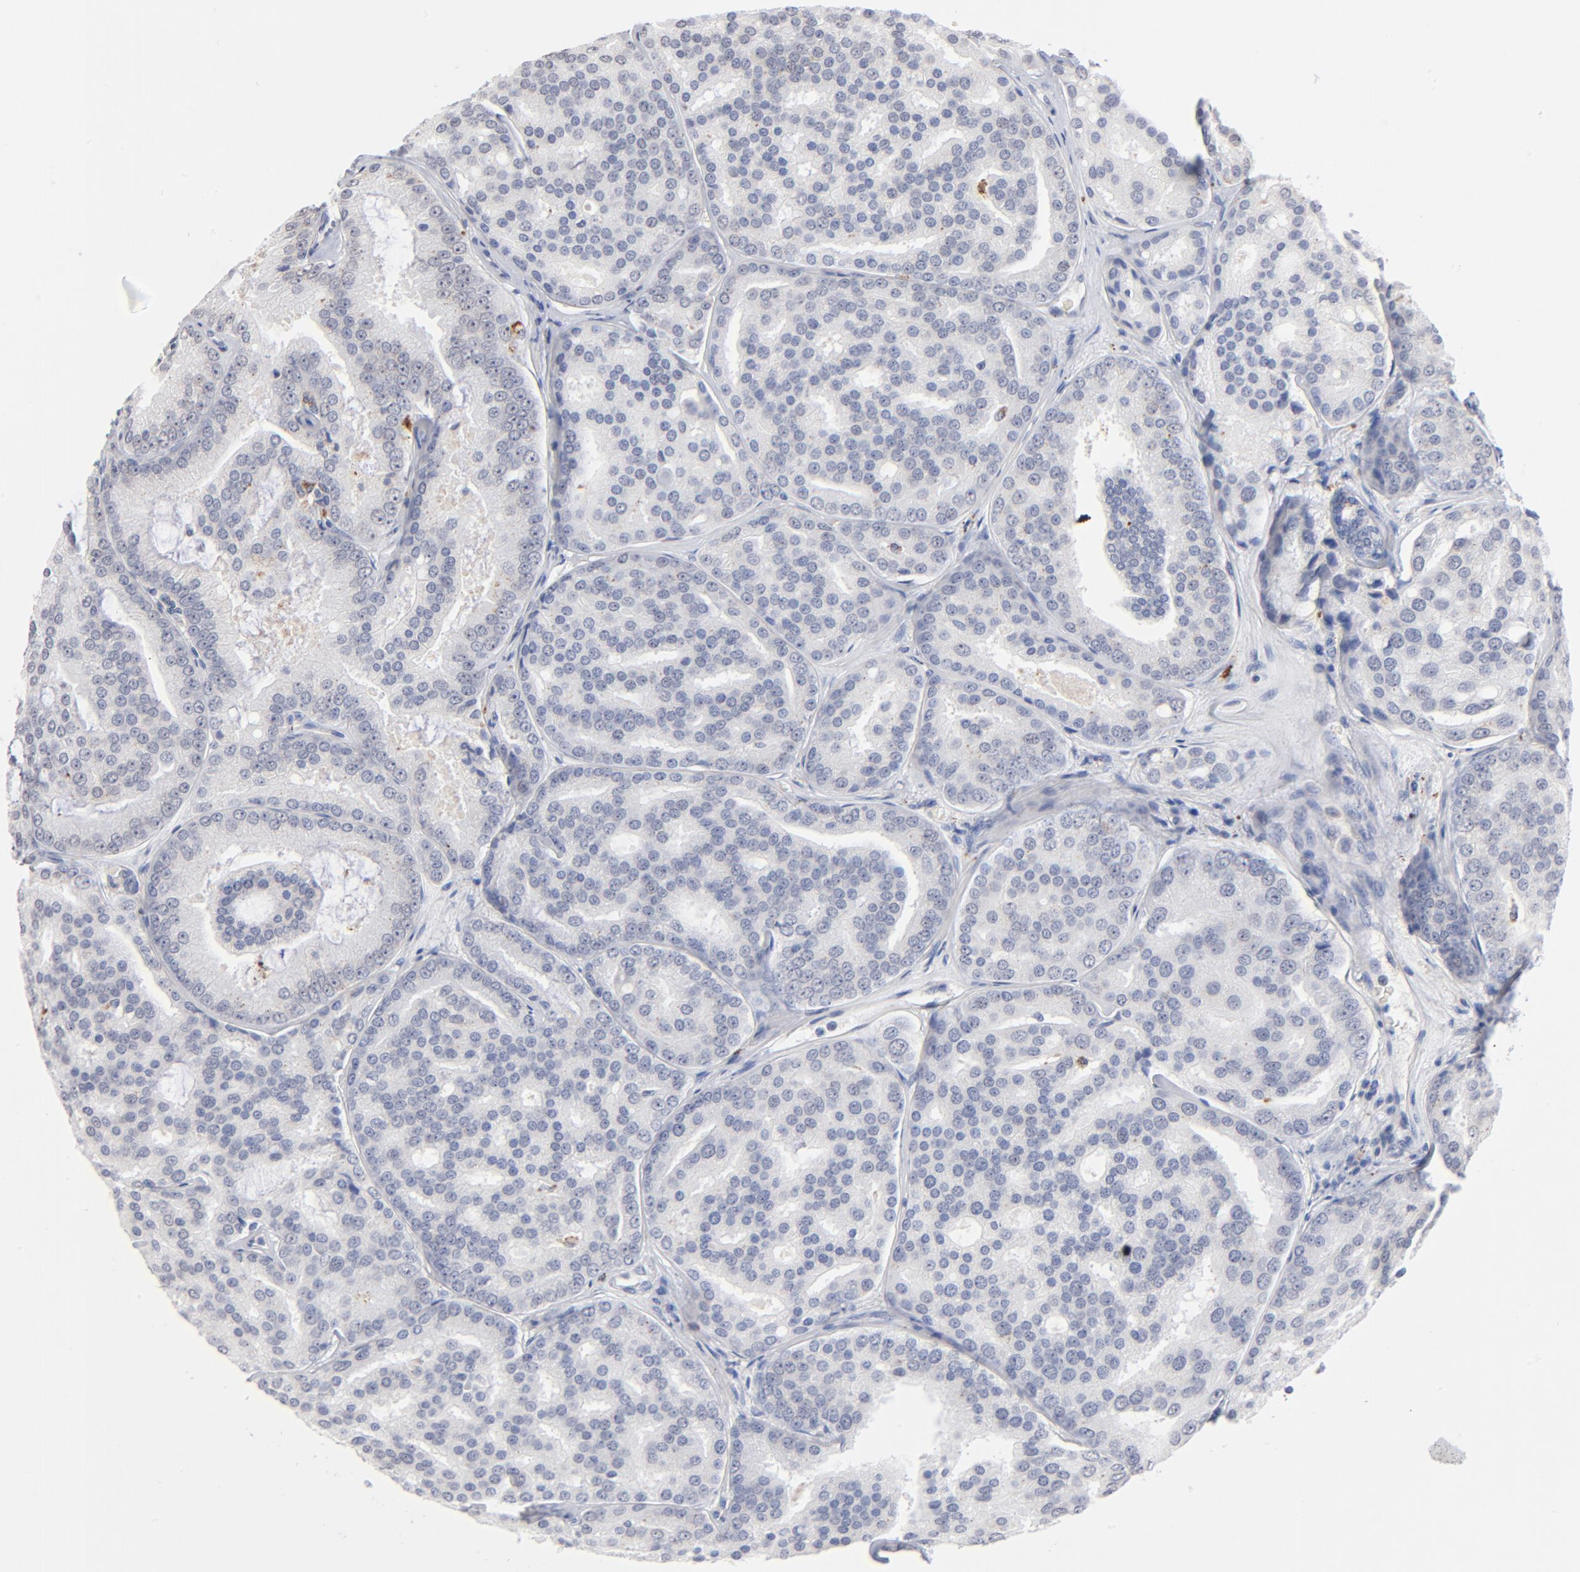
{"staining": {"intensity": "negative", "quantity": "none", "location": "none"}, "tissue": "prostate cancer", "cell_type": "Tumor cells", "image_type": "cancer", "snomed": [{"axis": "morphology", "description": "Adenocarcinoma, High grade"}, {"axis": "topography", "description": "Prostate"}], "caption": "This is an immunohistochemistry (IHC) image of prostate high-grade adenocarcinoma. There is no staining in tumor cells.", "gene": "LTBP2", "patient": {"sex": "male", "age": 64}}